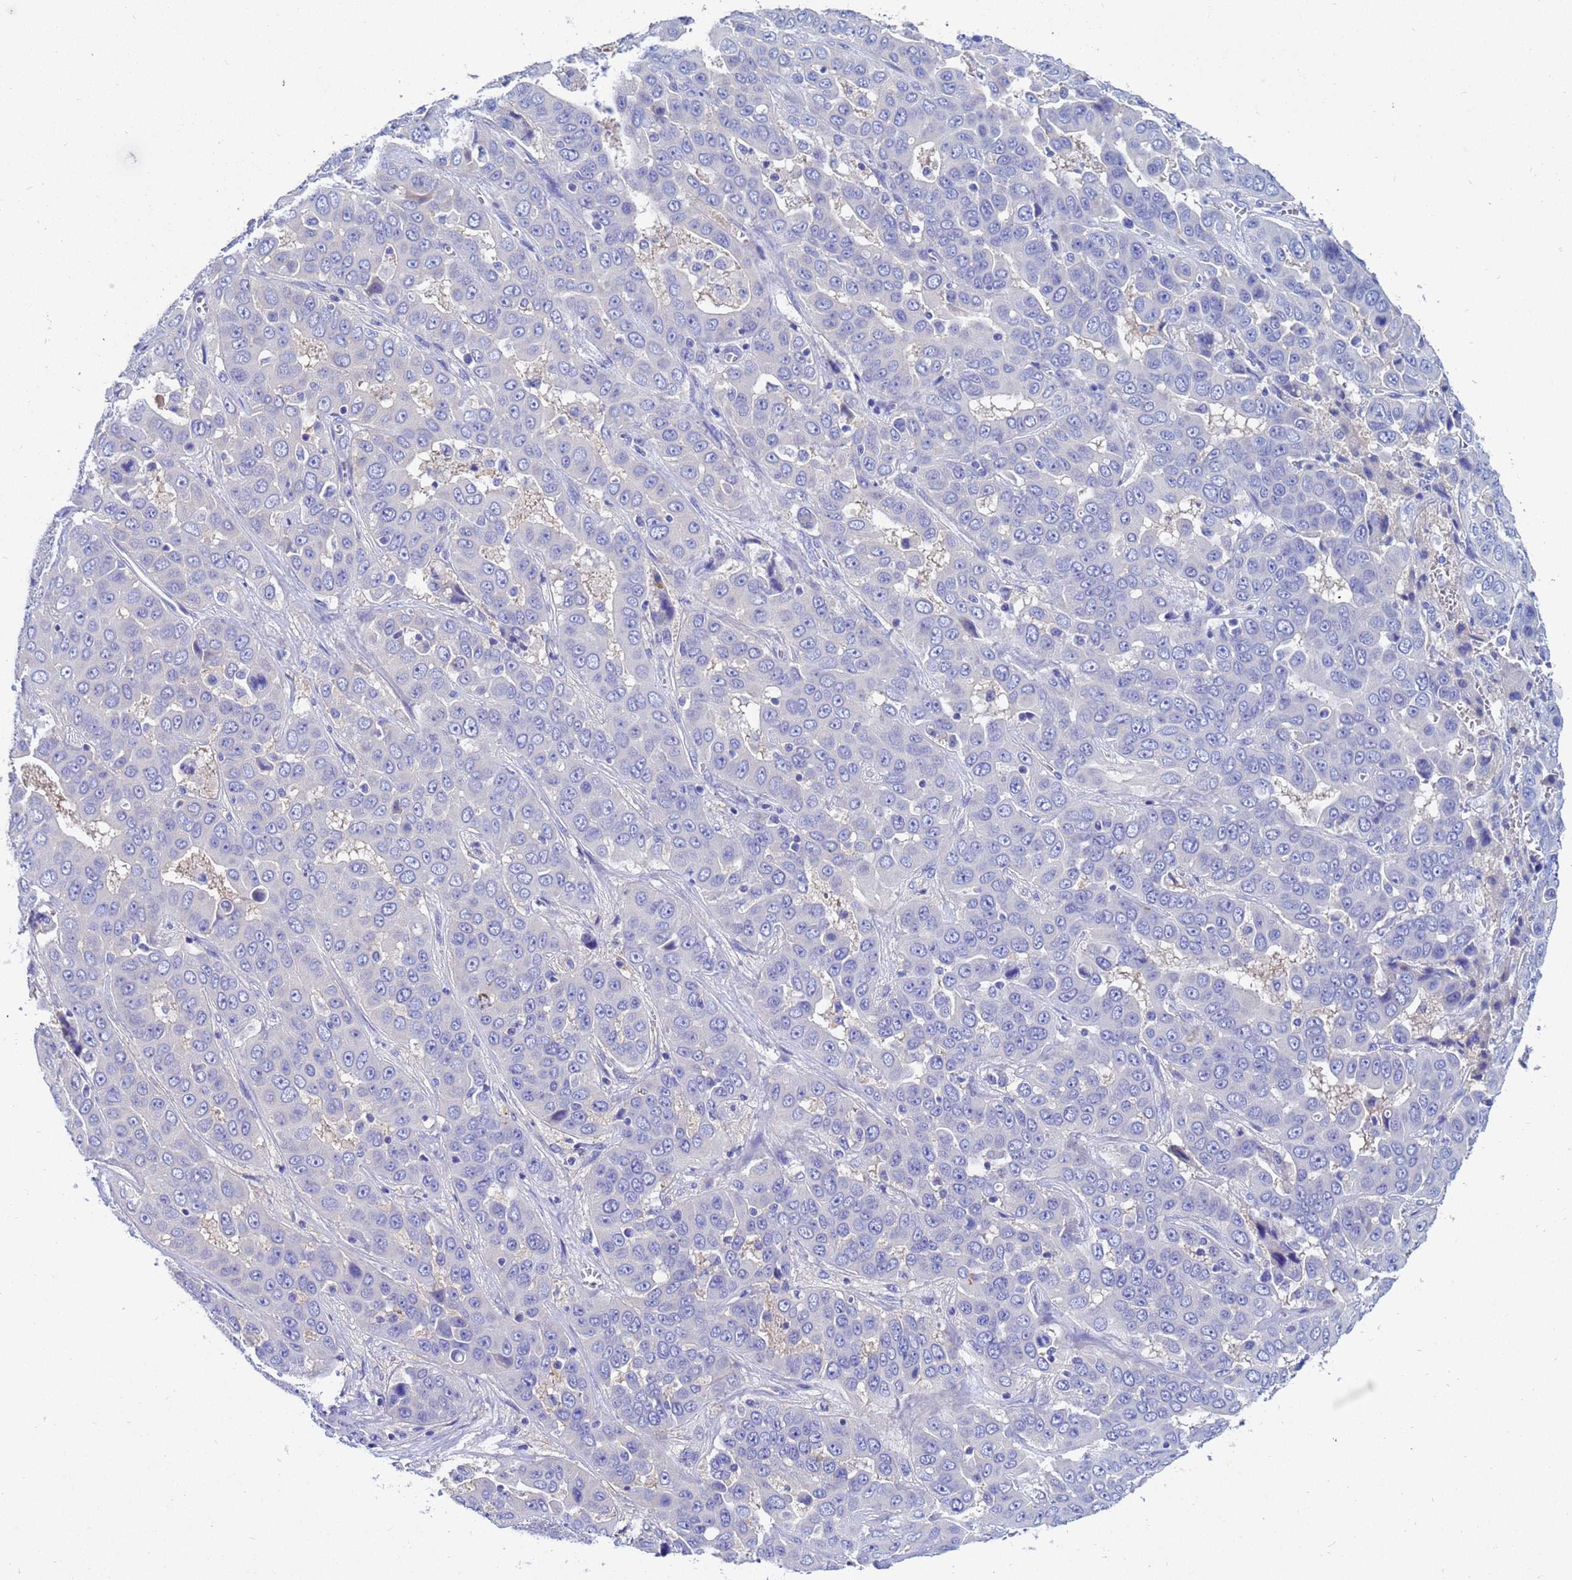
{"staining": {"intensity": "negative", "quantity": "none", "location": "none"}, "tissue": "liver cancer", "cell_type": "Tumor cells", "image_type": "cancer", "snomed": [{"axis": "morphology", "description": "Cholangiocarcinoma"}, {"axis": "topography", "description": "Liver"}], "caption": "A histopathology image of cholangiocarcinoma (liver) stained for a protein displays no brown staining in tumor cells.", "gene": "UBE2O", "patient": {"sex": "female", "age": 52}}